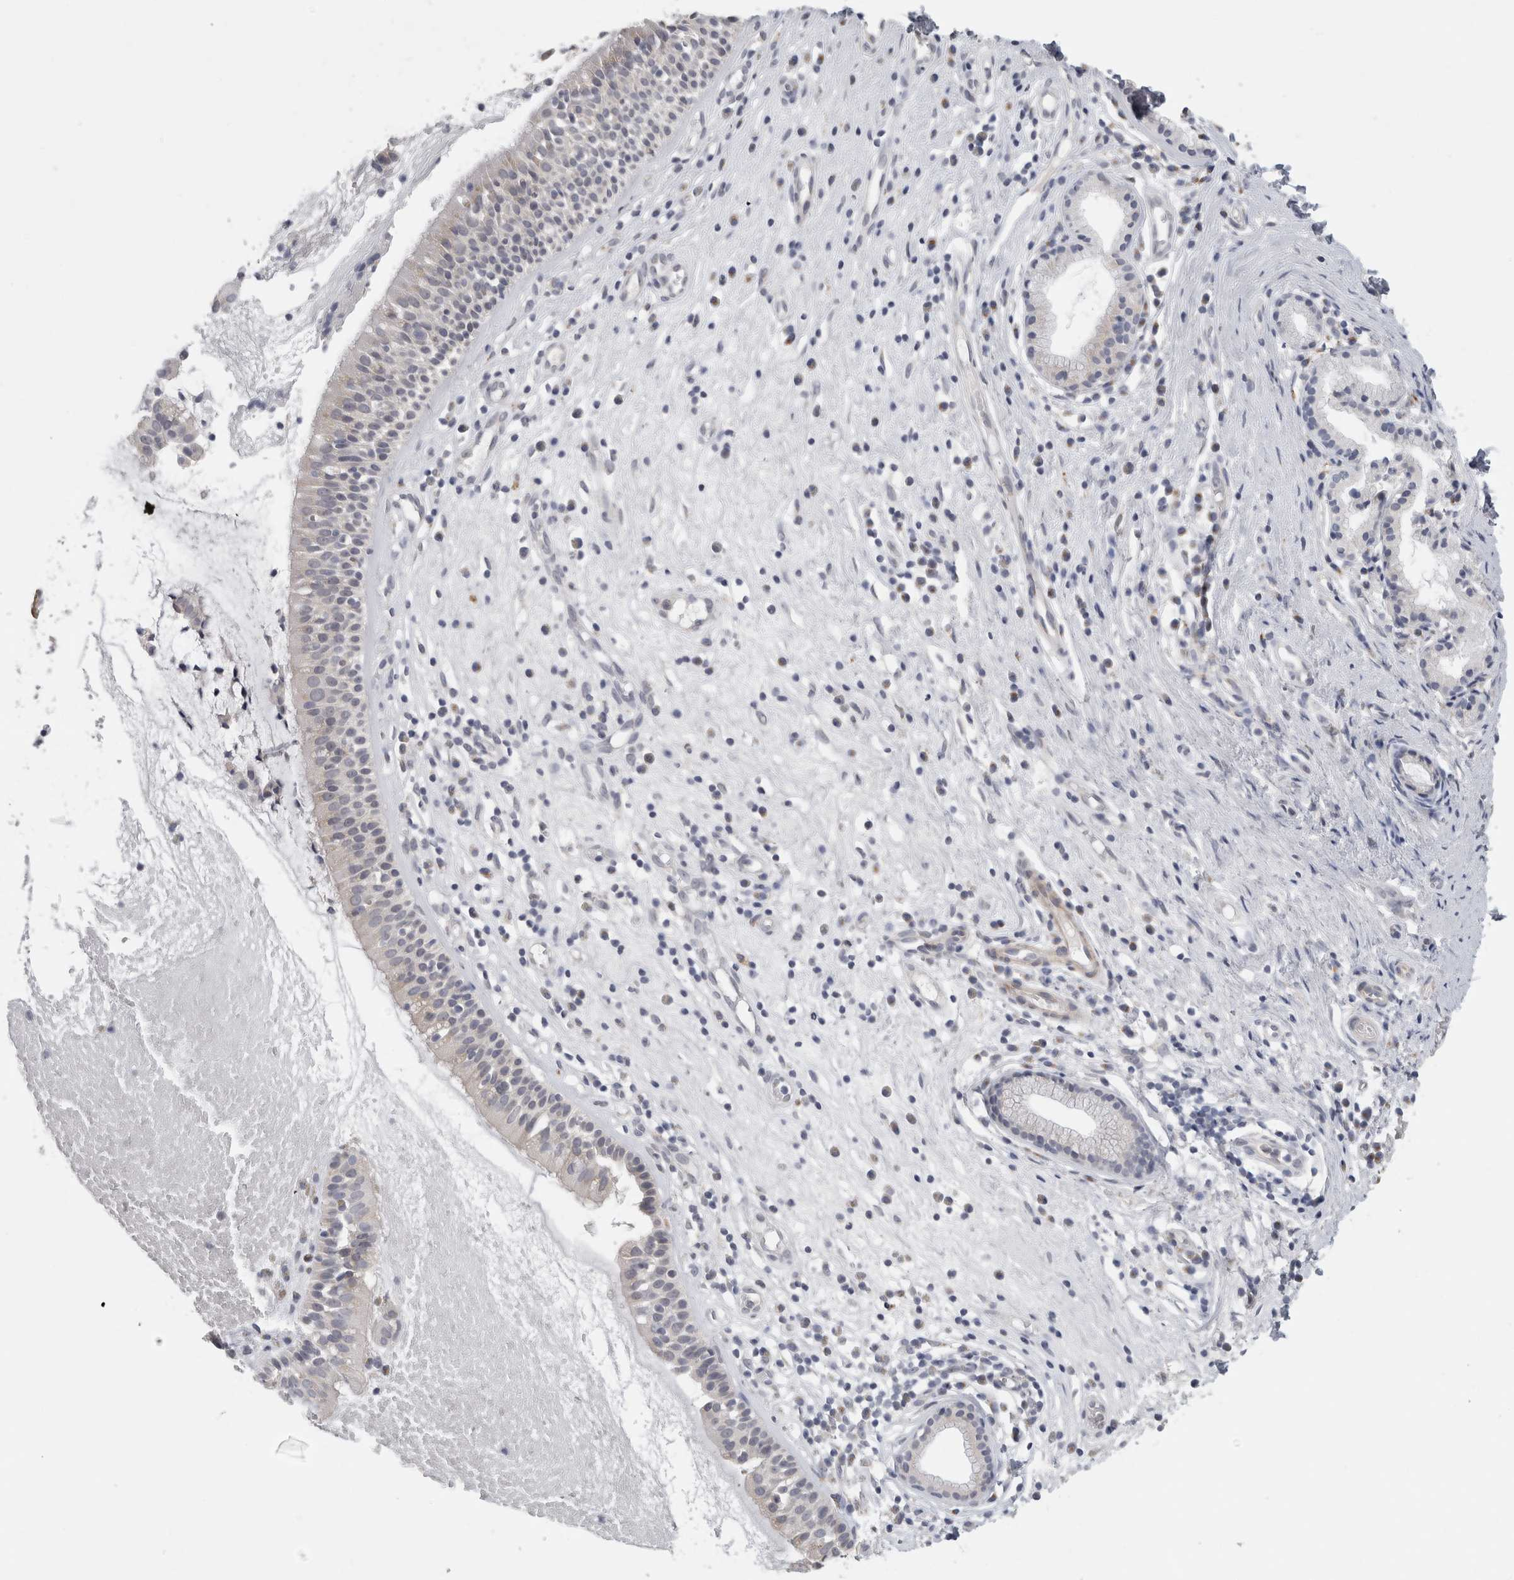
{"staining": {"intensity": "moderate", "quantity": "<25%", "location": "cytoplasmic/membranous"}, "tissue": "nasopharynx", "cell_type": "Respiratory epithelial cells", "image_type": "normal", "snomed": [{"axis": "morphology", "description": "Normal tissue, NOS"}, {"axis": "topography", "description": "Nasopharynx"}], "caption": "This is a histology image of immunohistochemistry (IHC) staining of unremarkable nasopharynx, which shows moderate staining in the cytoplasmic/membranous of respiratory epithelial cells.", "gene": "MGAT1", "patient": {"sex": "female", "age": 39}}